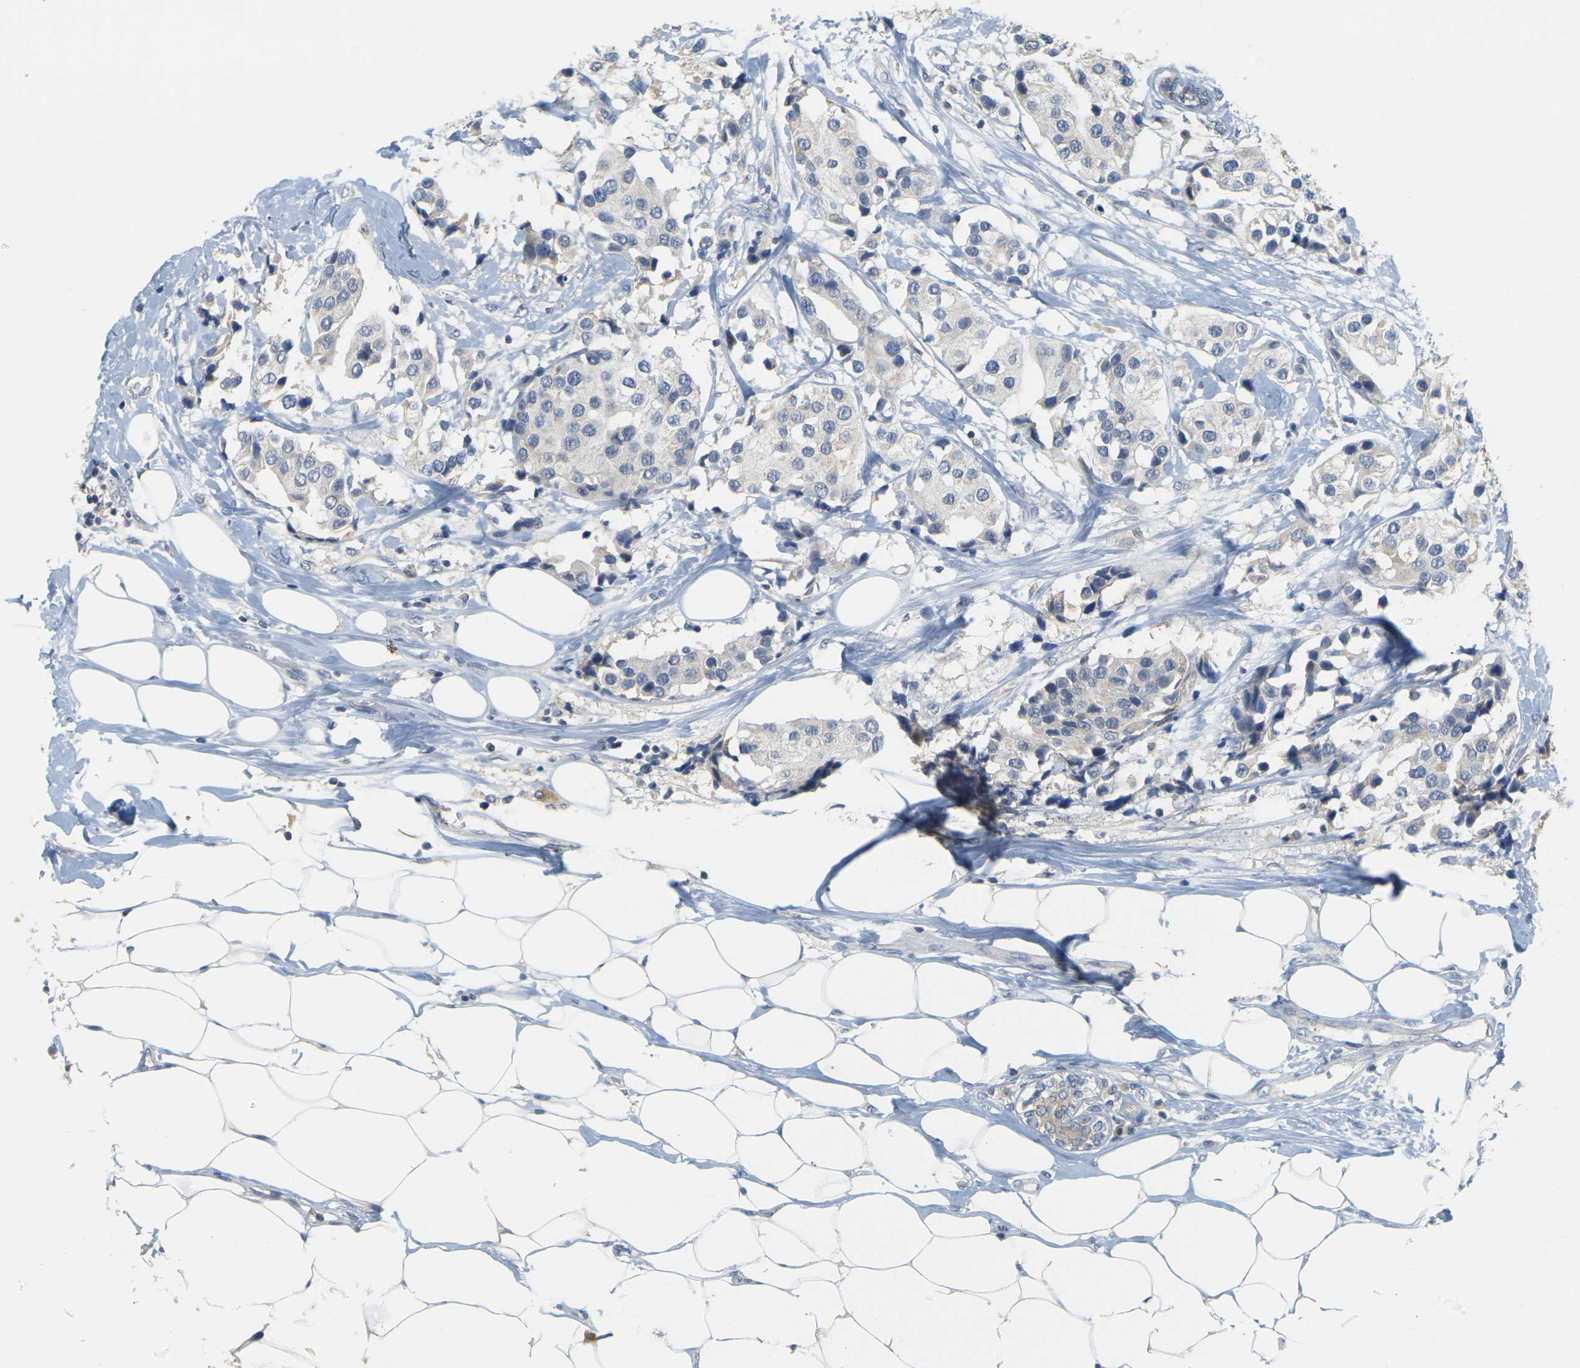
{"staining": {"intensity": "negative", "quantity": "none", "location": "none"}, "tissue": "breast cancer", "cell_type": "Tumor cells", "image_type": "cancer", "snomed": [{"axis": "morphology", "description": "Normal tissue, NOS"}, {"axis": "morphology", "description": "Duct carcinoma"}, {"axis": "topography", "description": "Breast"}], "caption": "Immunohistochemical staining of human breast infiltrating ductal carcinoma demonstrates no significant positivity in tumor cells.", "gene": "GDAP1", "patient": {"sex": "female", "age": 39}}